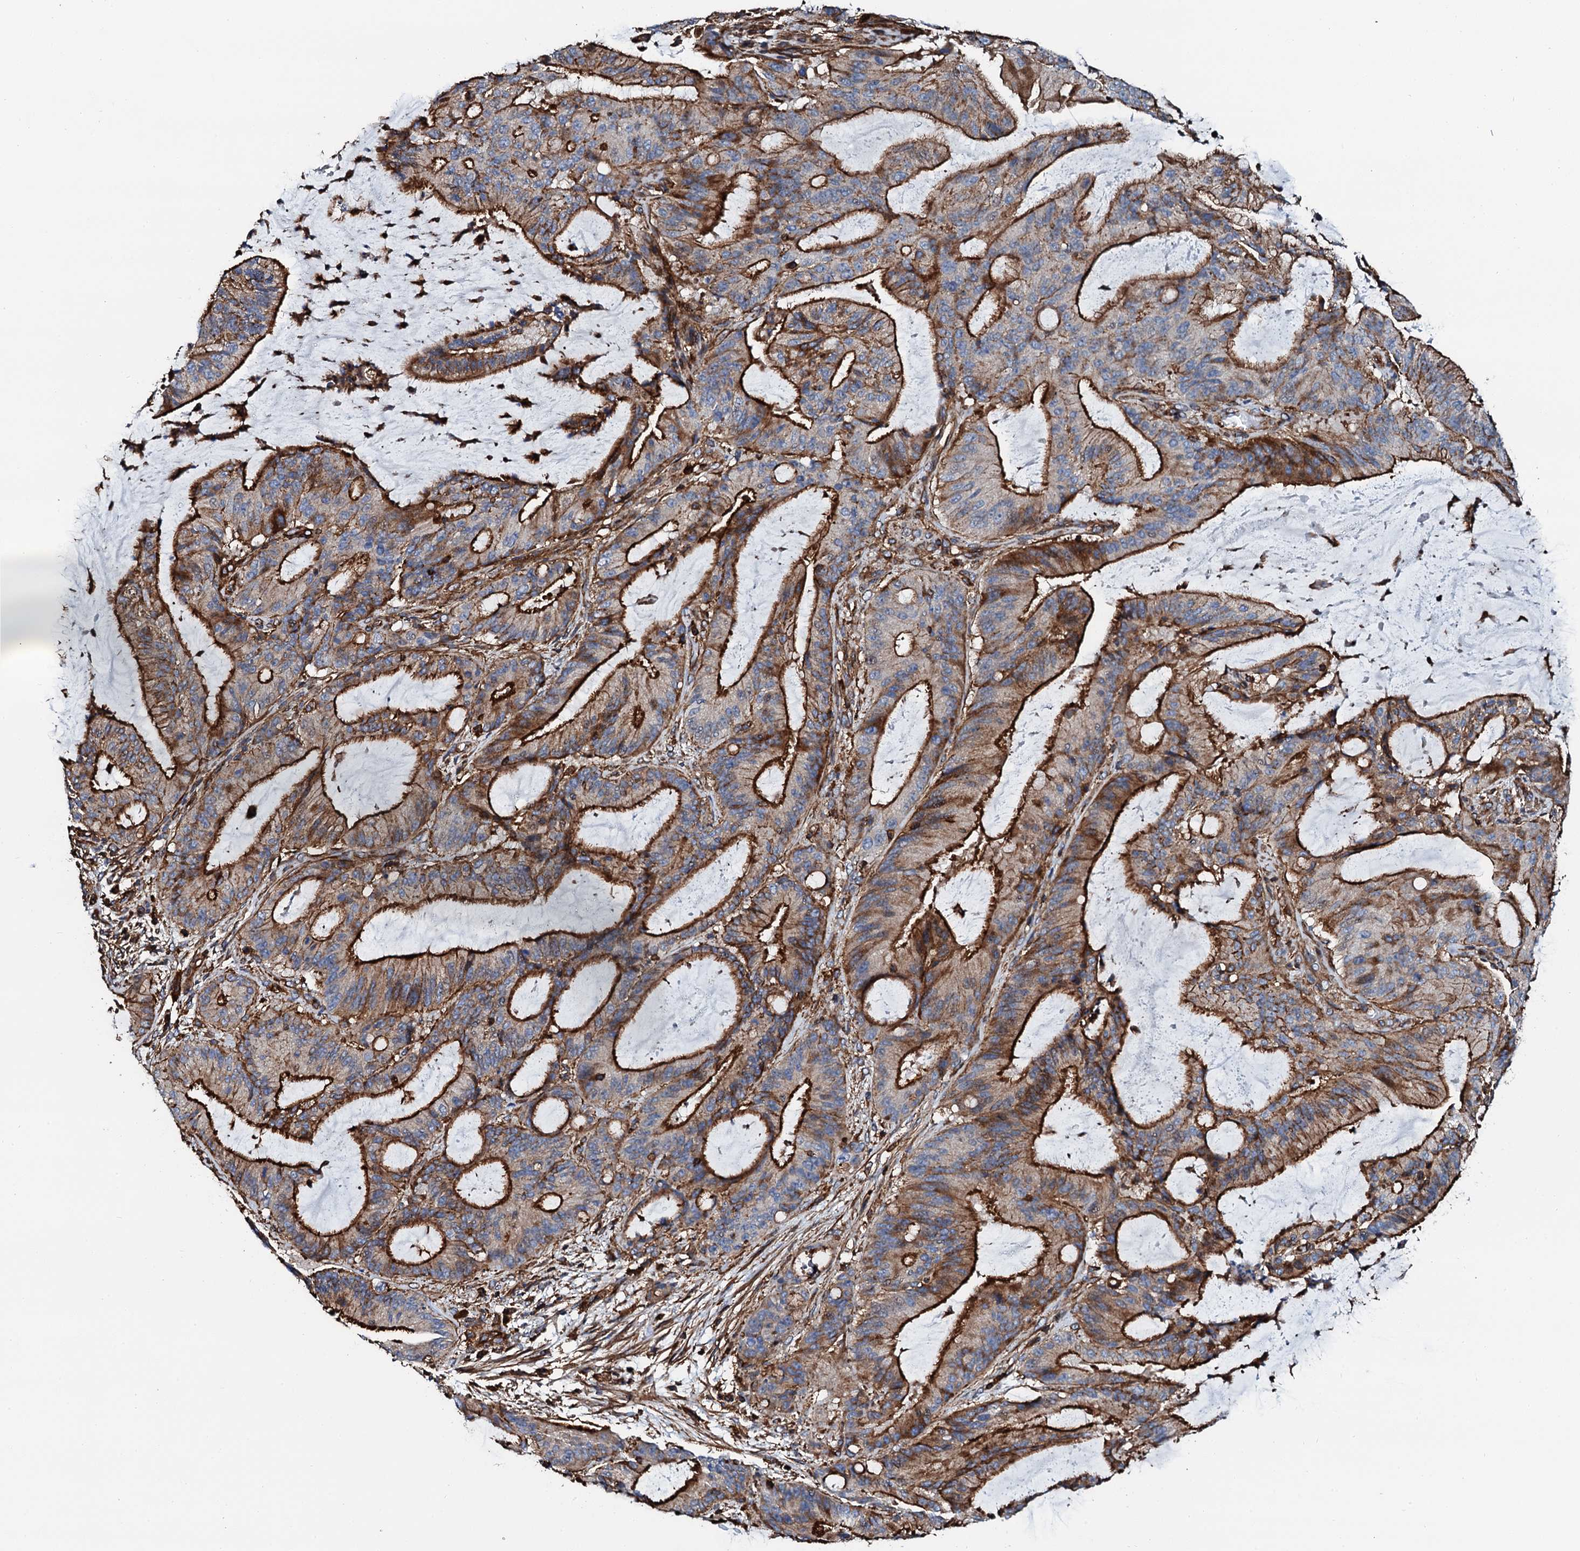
{"staining": {"intensity": "strong", "quantity": "25%-75%", "location": "cytoplasmic/membranous"}, "tissue": "liver cancer", "cell_type": "Tumor cells", "image_type": "cancer", "snomed": [{"axis": "morphology", "description": "Normal tissue, NOS"}, {"axis": "morphology", "description": "Cholangiocarcinoma"}, {"axis": "topography", "description": "Liver"}, {"axis": "topography", "description": "Peripheral nerve tissue"}], "caption": "A high amount of strong cytoplasmic/membranous expression is appreciated in about 25%-75% of tumor cells in liver cancer tissue. The protein is shown in brown color, while the nuclei are stained blue.", "gene": "INTS10", "patient": {"sex": "female", "age": 73}}